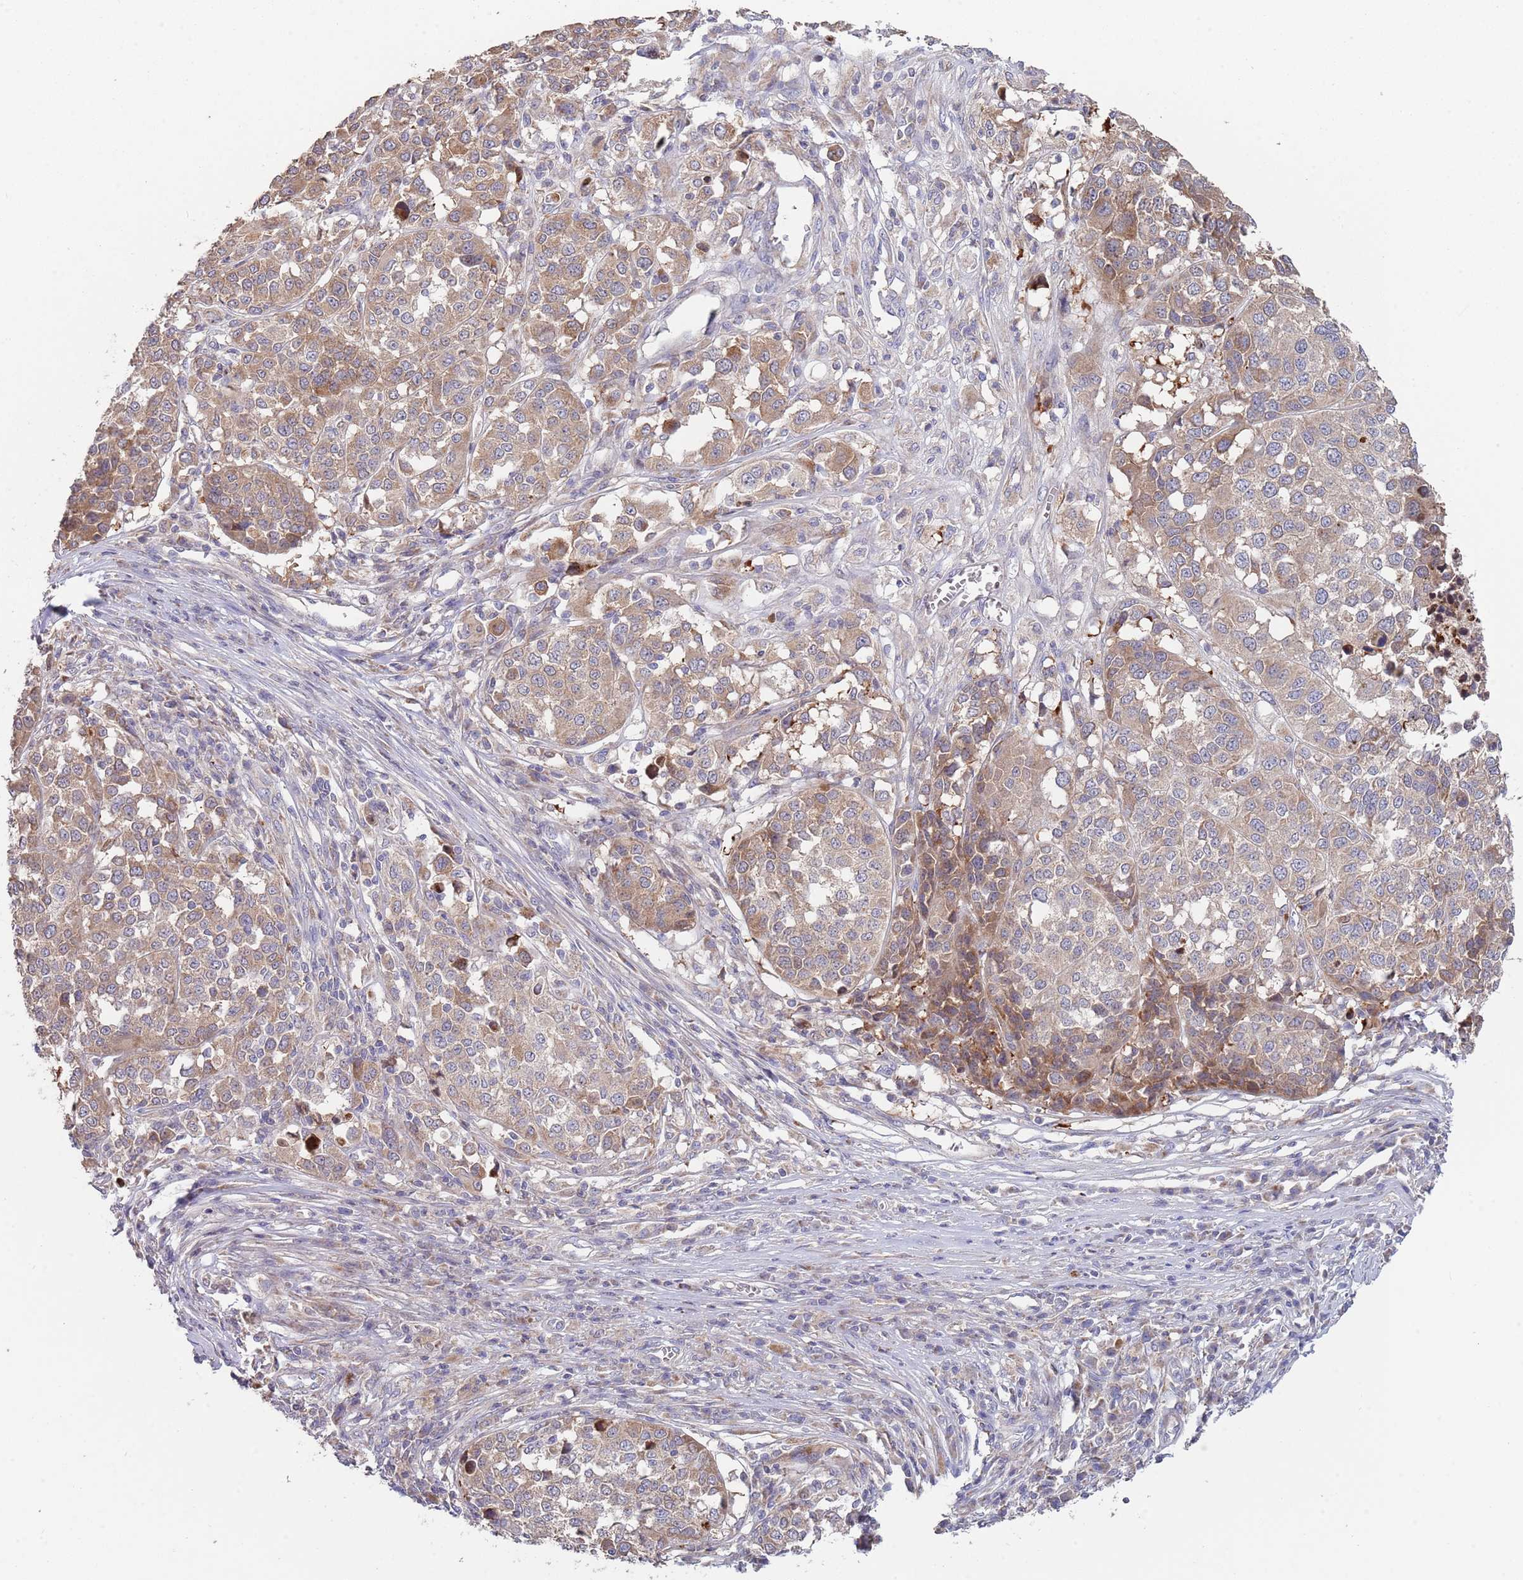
{"staining": {"intensity": "moderate", "quantity": ">75%", "location": "cytoplasmic/membranous"}, "tissue": "melanoma", "cell_type": "Tumor cells", "image_type": "cancer", "snomed": [{"axis": "morphology", "description": "Malignant melanoma, Metastatic site"}, {"axis": "topography", "description": "Lymph node"}], "caption": "A photomicrograph of melanoma stained for a protein shows moderate cytoplasmic/membranous brown staining in tumor cells.", "gene": "ABCC10", "patient": {"sex": "male", "age": 44}}